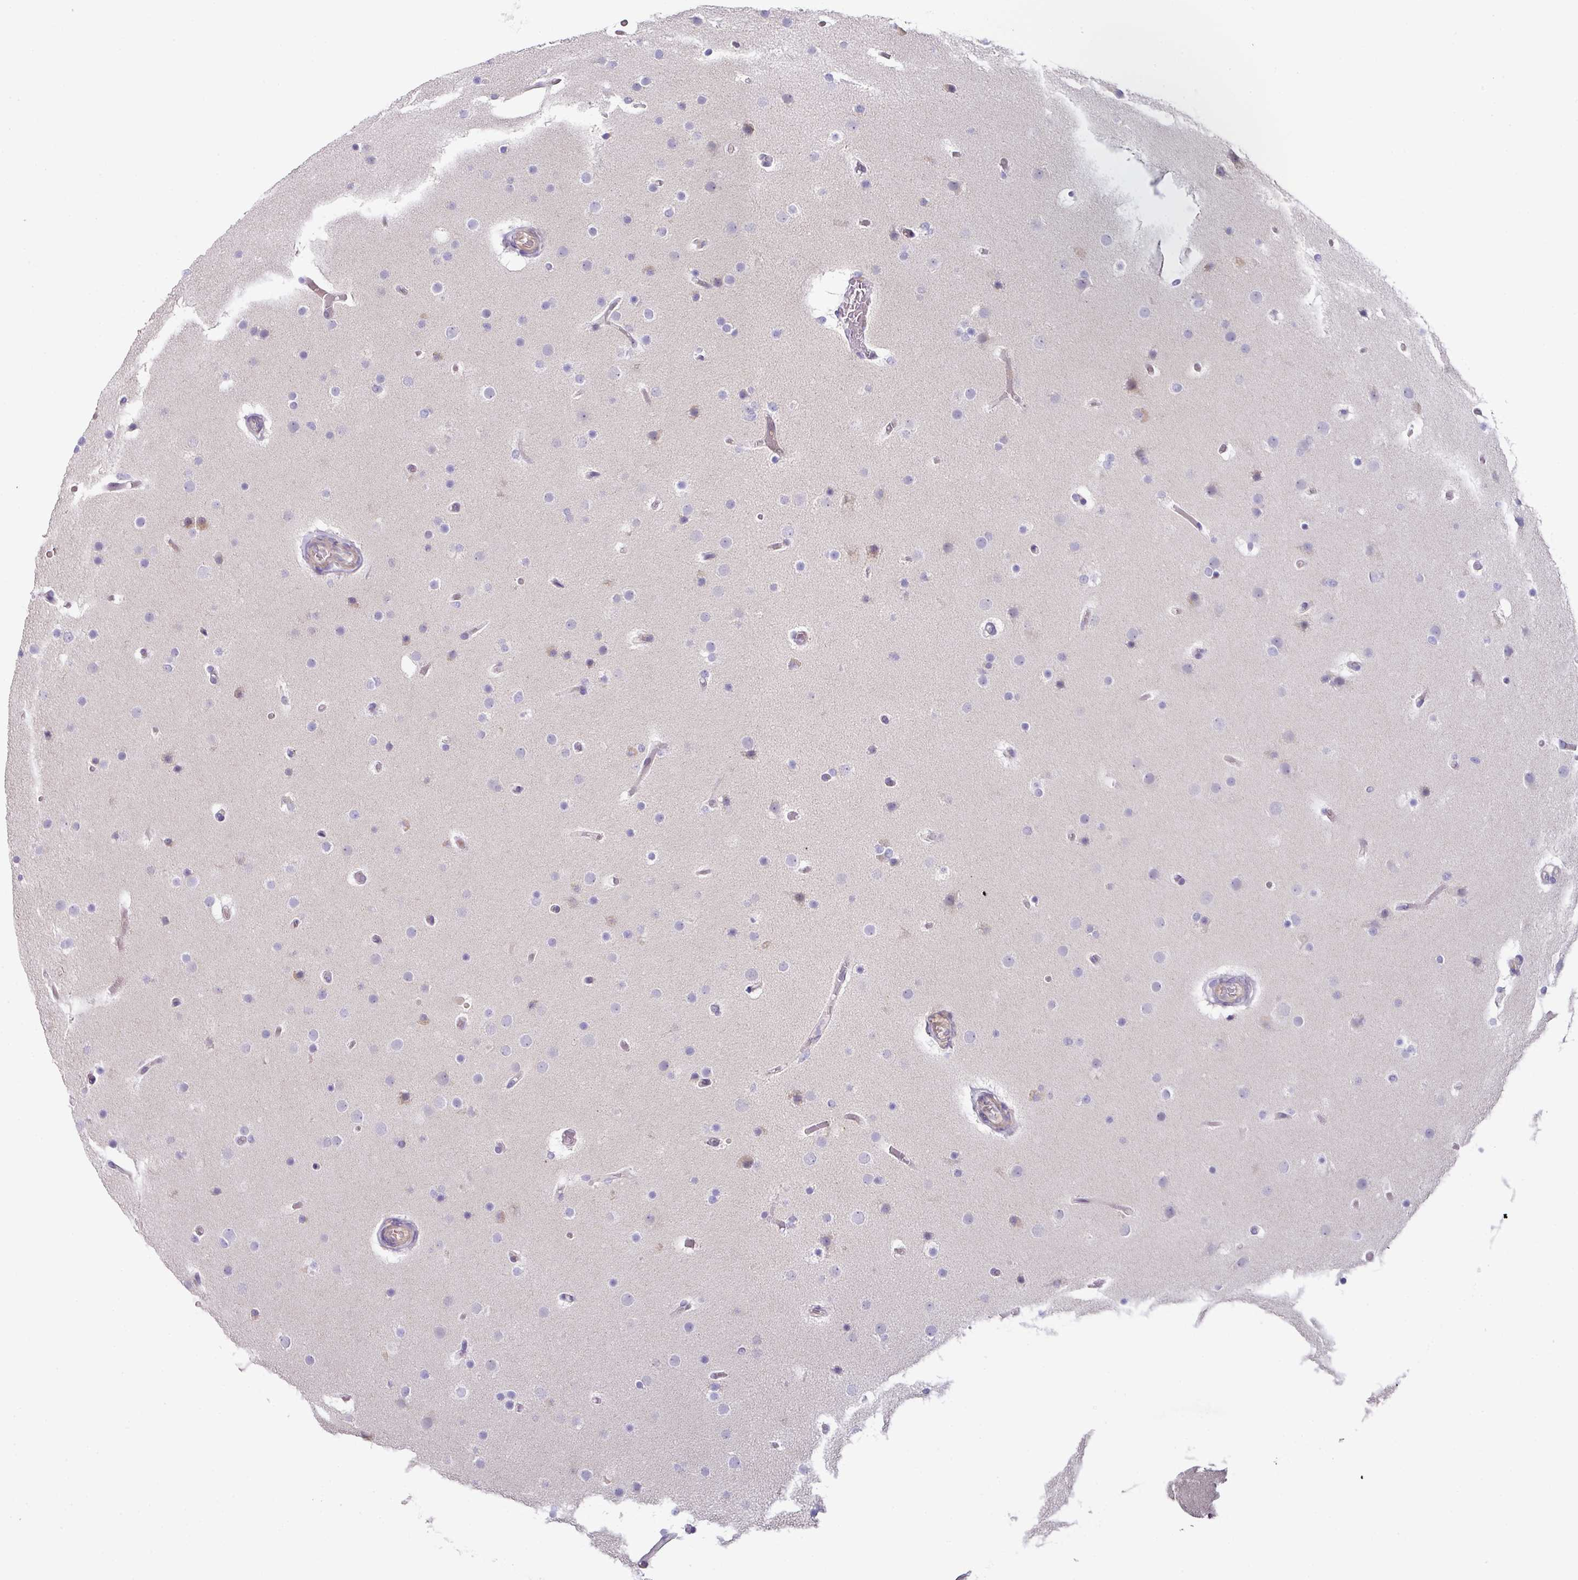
{"staining": {"intensity": "negative", "quantity": "none", "location": "none"}, "tissue": "glioma", "cell_type": "Tumor cells", "image_type": "cancer", "snomed": [{"axis": "morphology", "description": "Glioma, malignant, High grade"}, {"axis": "topography", "description": "Cerebral cortex"}], "caption": "IHC histopathology image of neoplastic tissue: human glioma stained with DAB (3,3'-diaminobenzidine) shows no significant protein positivity in tumor cells.", "gene": "TARM1", "patient": {"sex": "female", "age": 36}}